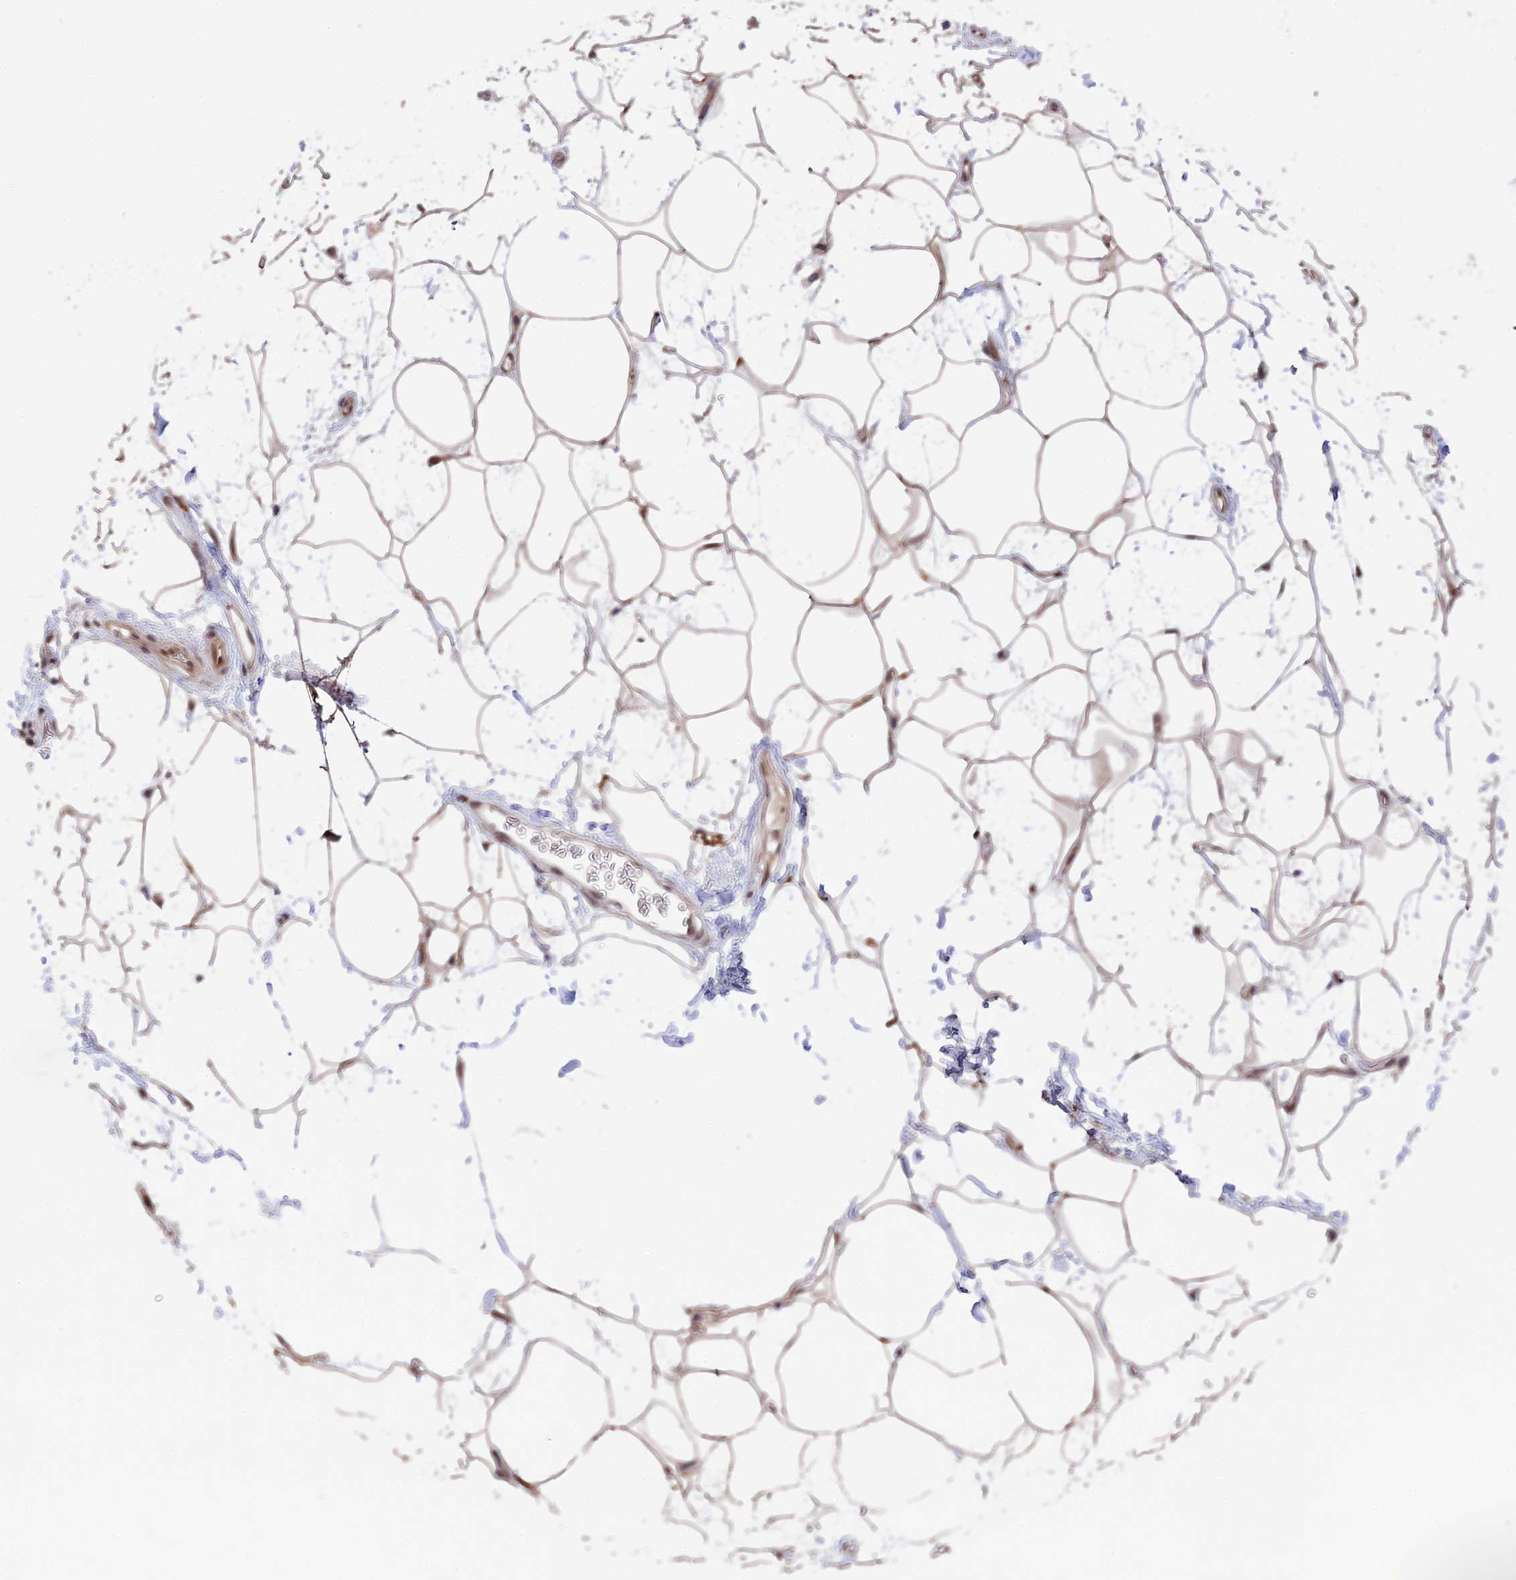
{"staining": {"intensity": "moderate", "quantity": ">75%", "location": "cytoplasmic/membranous,nuclear"}, "tissue": "adipose tissue", "cell_type": "Adipocytes", "image_type": "normal", "snomed": [{"axis": "morphology", "description": "Normal tissue, NOS"}, {"axis": "morphology", "description": "Adenocarcinoma, NOS"}, {"axis": "topography", "description": "Rectum"}, {"axis": "topography", "description": "Vagina"}, {"axis": "topography", "description": "Peripheral nerve tissue"}], "caption": "This histopathology image reveals immunohistochemistry staining of unremarkable adipose tissue, with medium moderate cytoplasmic/membranous,nuclear positivity in about >75% of adipocytes.", "gene": "ZNF428", "patient": {"sex": "female", "age": 71}}